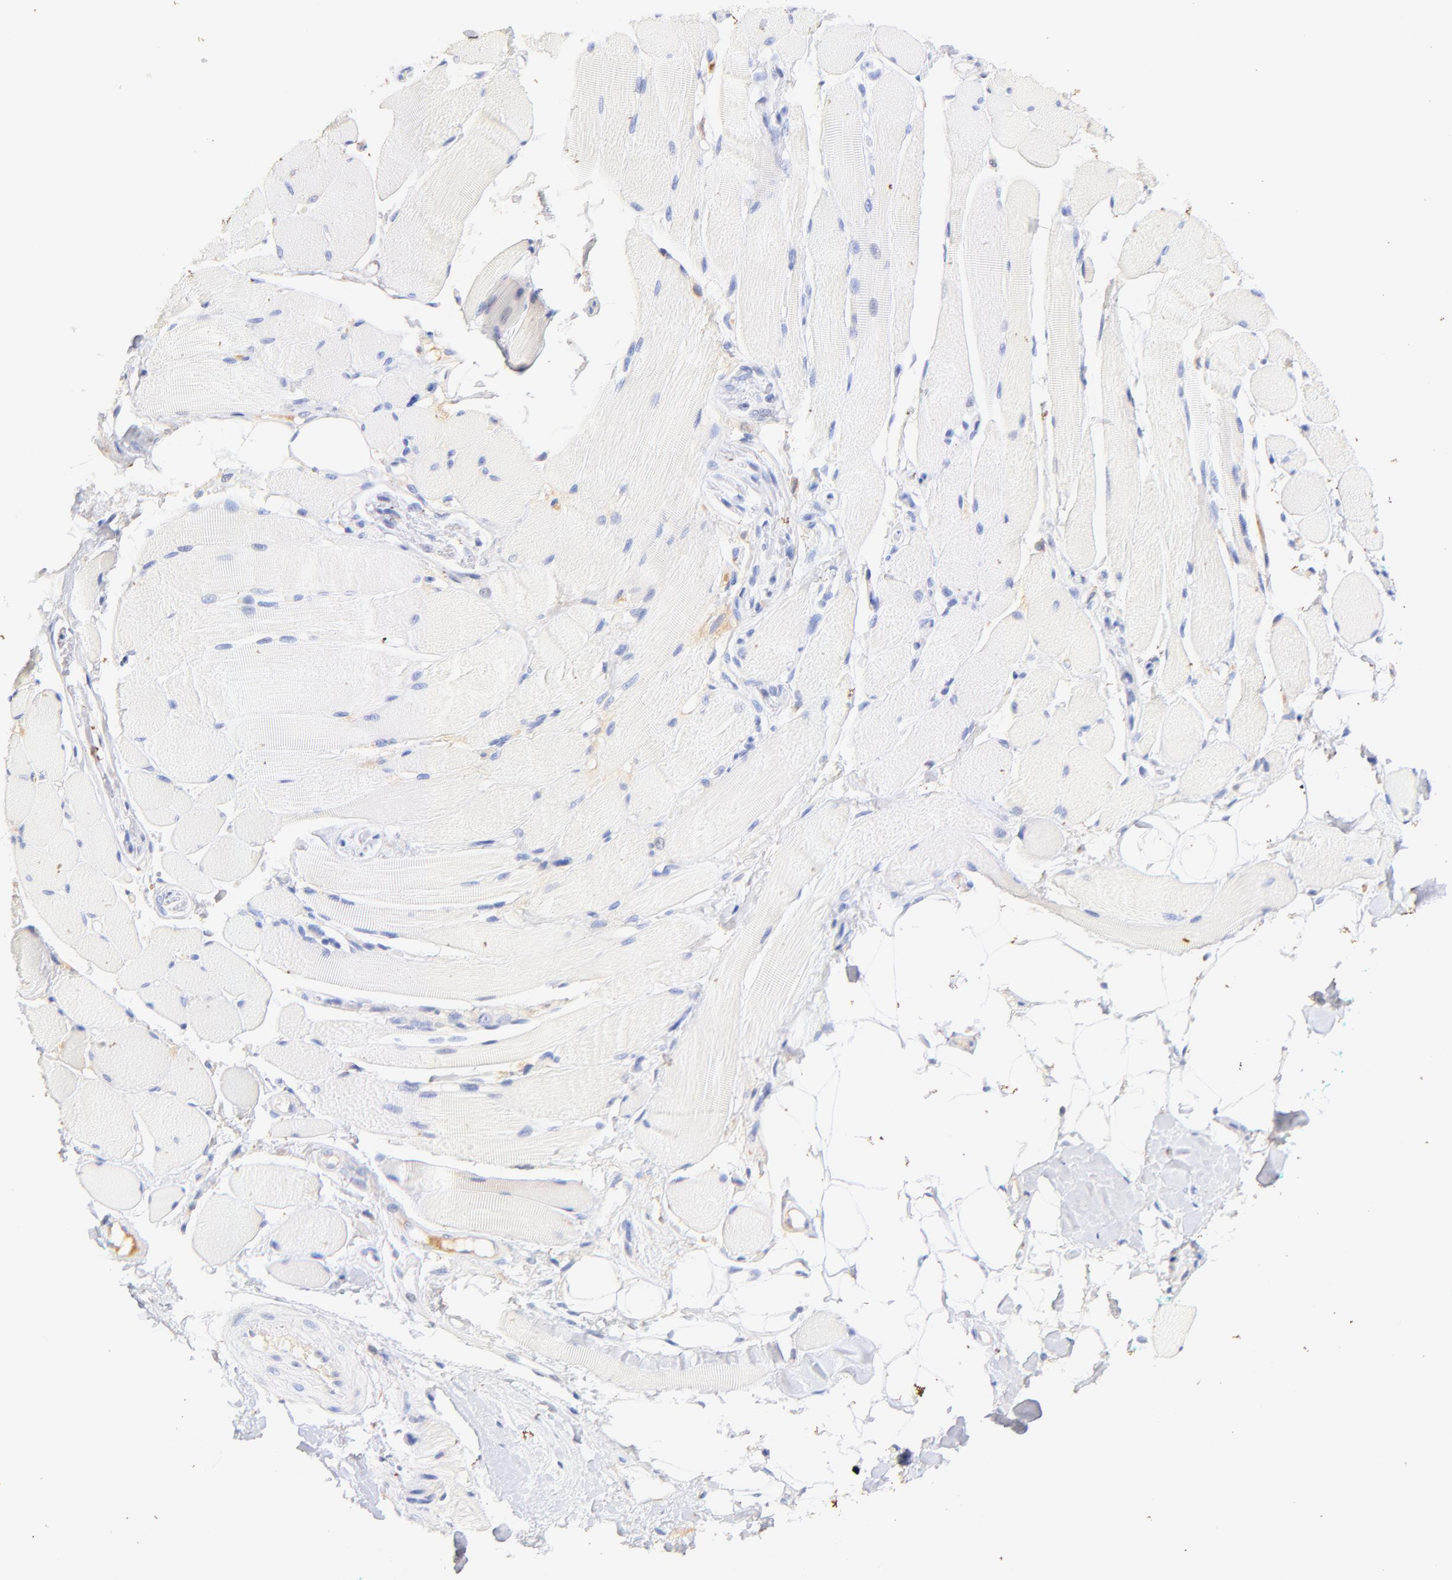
{"staining": {"intensity": "negative", "quantity": "none", "location": "none"}, "tissue": "skeletal muscle", "cell_type": "Myocytes", "image_type": "normal", "snomed": [{"axis": "morphology", "description": "Normal tissue, NOS"}, {"axis": "topography", "description": "Skeletal muscle"}, {"axis": "topography", "description": "Peripheral nerve tissue"}], "caption": "An IHC photomicrograph of unremarkable skeletal muscle is shown. There is no staining in myocytes of skeletal muscle.", "gene": "IGLV7", "patient": {"sex": "female", "age": 84}}